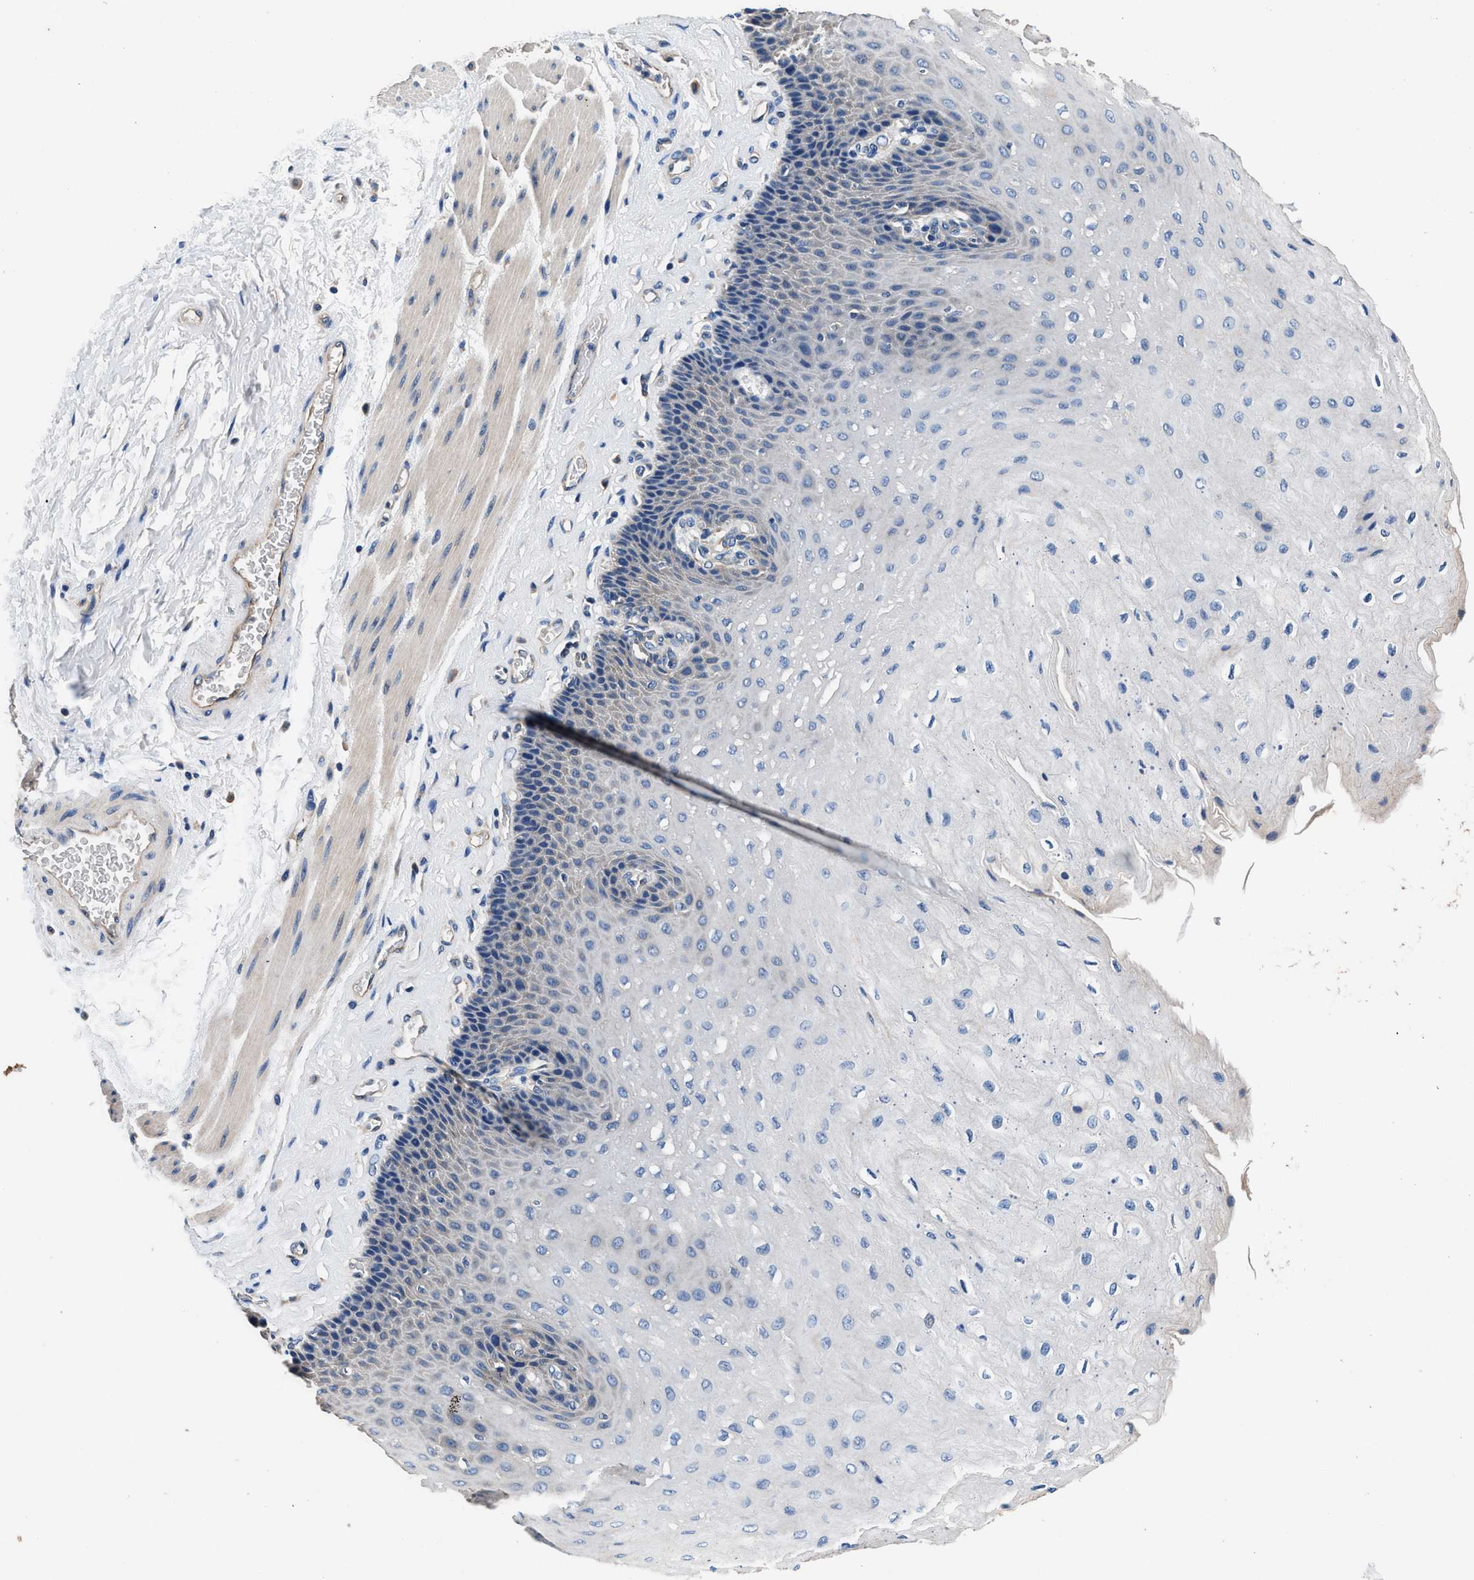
{"staining": {"intensity": "weak", "quantity": "<25%", "location": "cytoplasmic/membranous"}, "tissue": "esophagus", "cell_type": "Squamous epithelial cells", "image_type": "normal", "snomed": [{"axis": "morphology", "description": "Normal tissue, NOS"}, {"axis": "topography", "description": "Esophagus"}], "caption": "High power microscopy histopathology image of an immunohistochemistry (IHC) photomicrograph of benign esophagus, revealing no significant positivity in squamous epithelial cells. (Stains: DAB (3,3'-diaminobenzidine) IHC with hematoxylin counter stain, Microscopy: brightfield microscopy at high magnification).", "gene": "DHRS7B", "patient": {"sex": "female", "age": 72}}